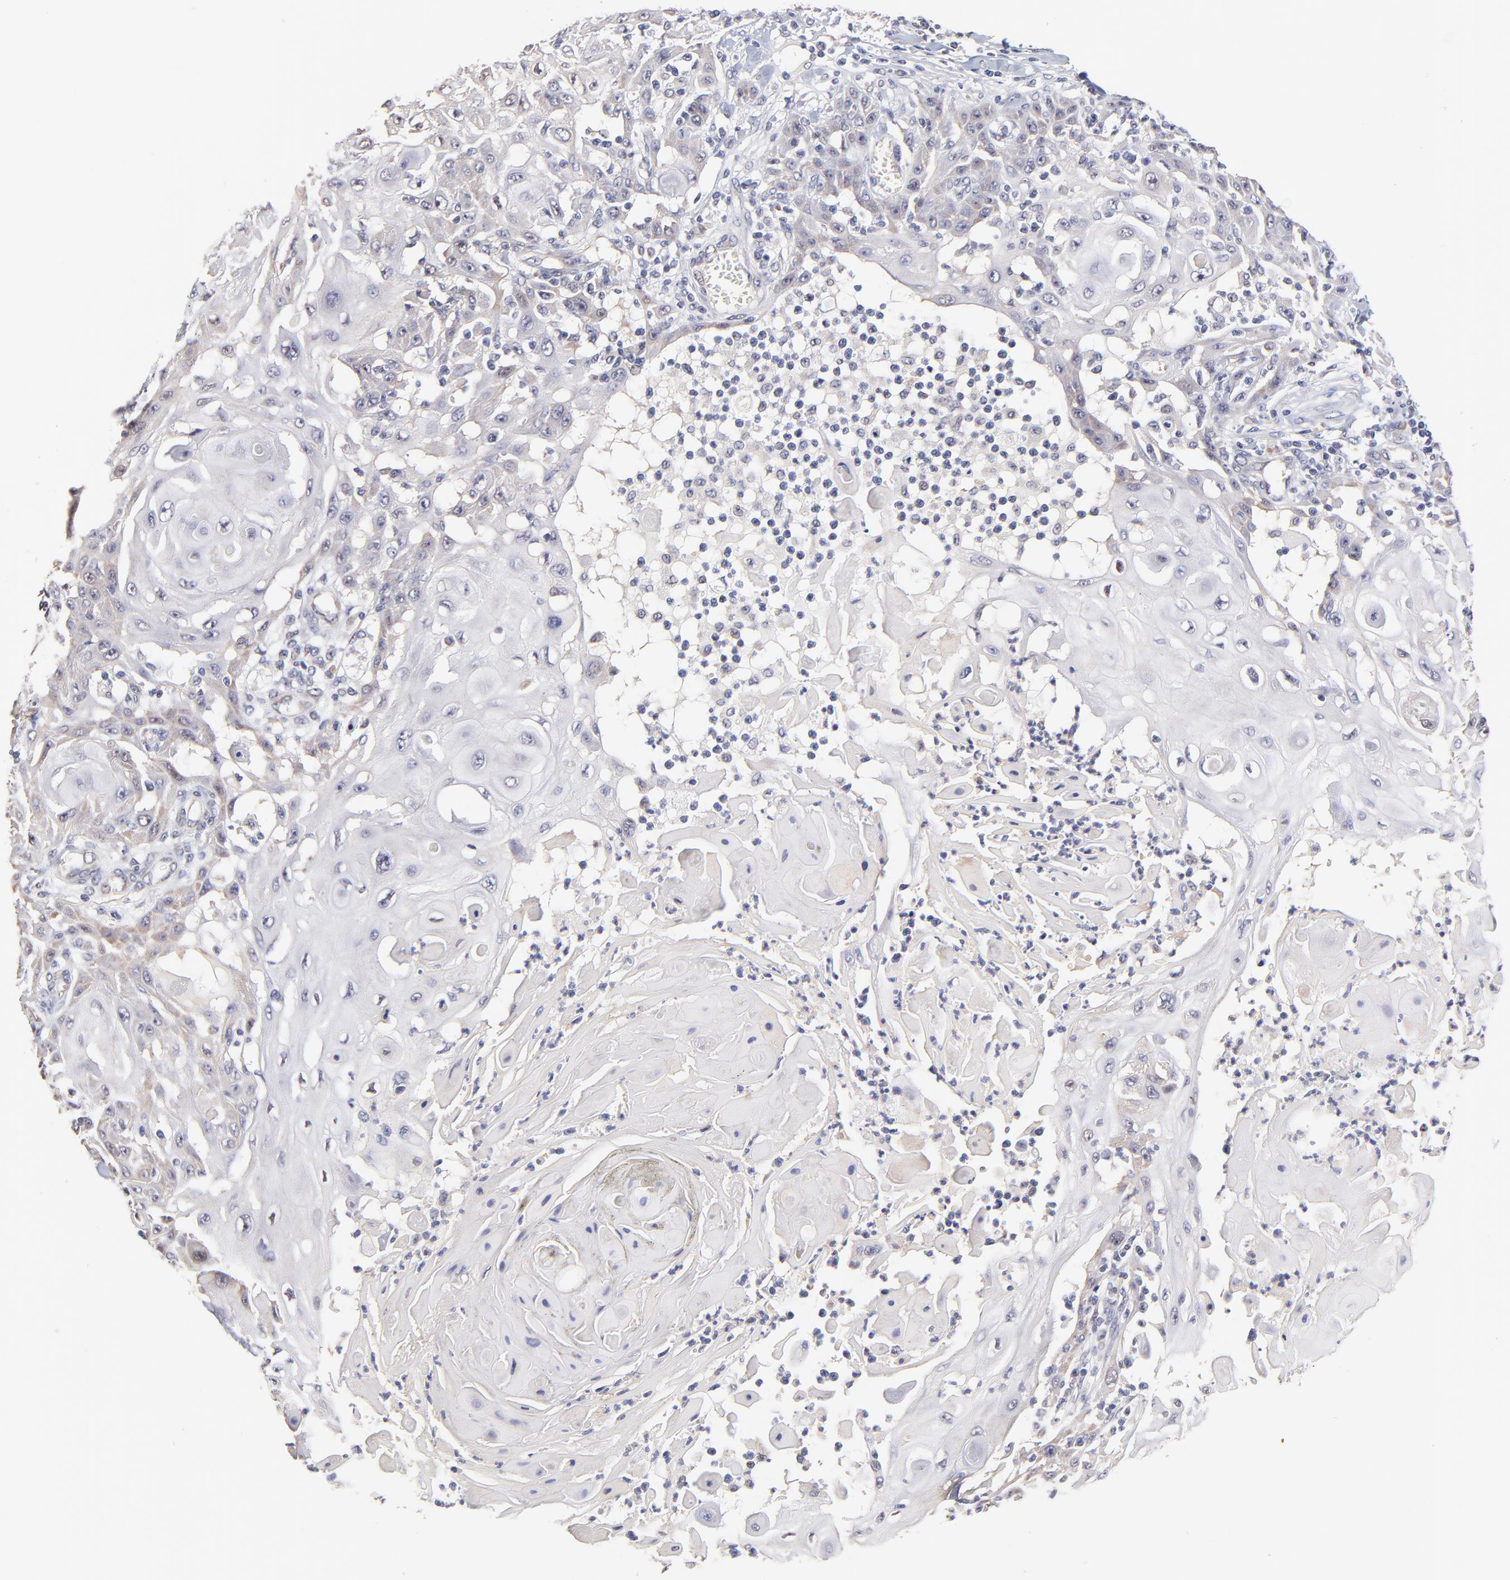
{"staining": {"intensity": "weak", "quantity": "<25%", "location": "cytoplasmic/membranous"}, "tissue": "skin cancer", "cell_type": "Tumor cells", "image_type": "cancer", "snomed": [{"axis": "morphology", "description": "Squamous cell carcinoma, NOS"}, {"axis": "topography", "description": "Skin"}], "caption": "A micrograph of skin cancer (squamous cell carcinoma) stained for a protein displays no brown staining in tumor cells. (DAB IHC visualized using brightfield microscopy, high magnification).", "gene": "ZNF10", "patient": {"sex": "male", "age": 24}}